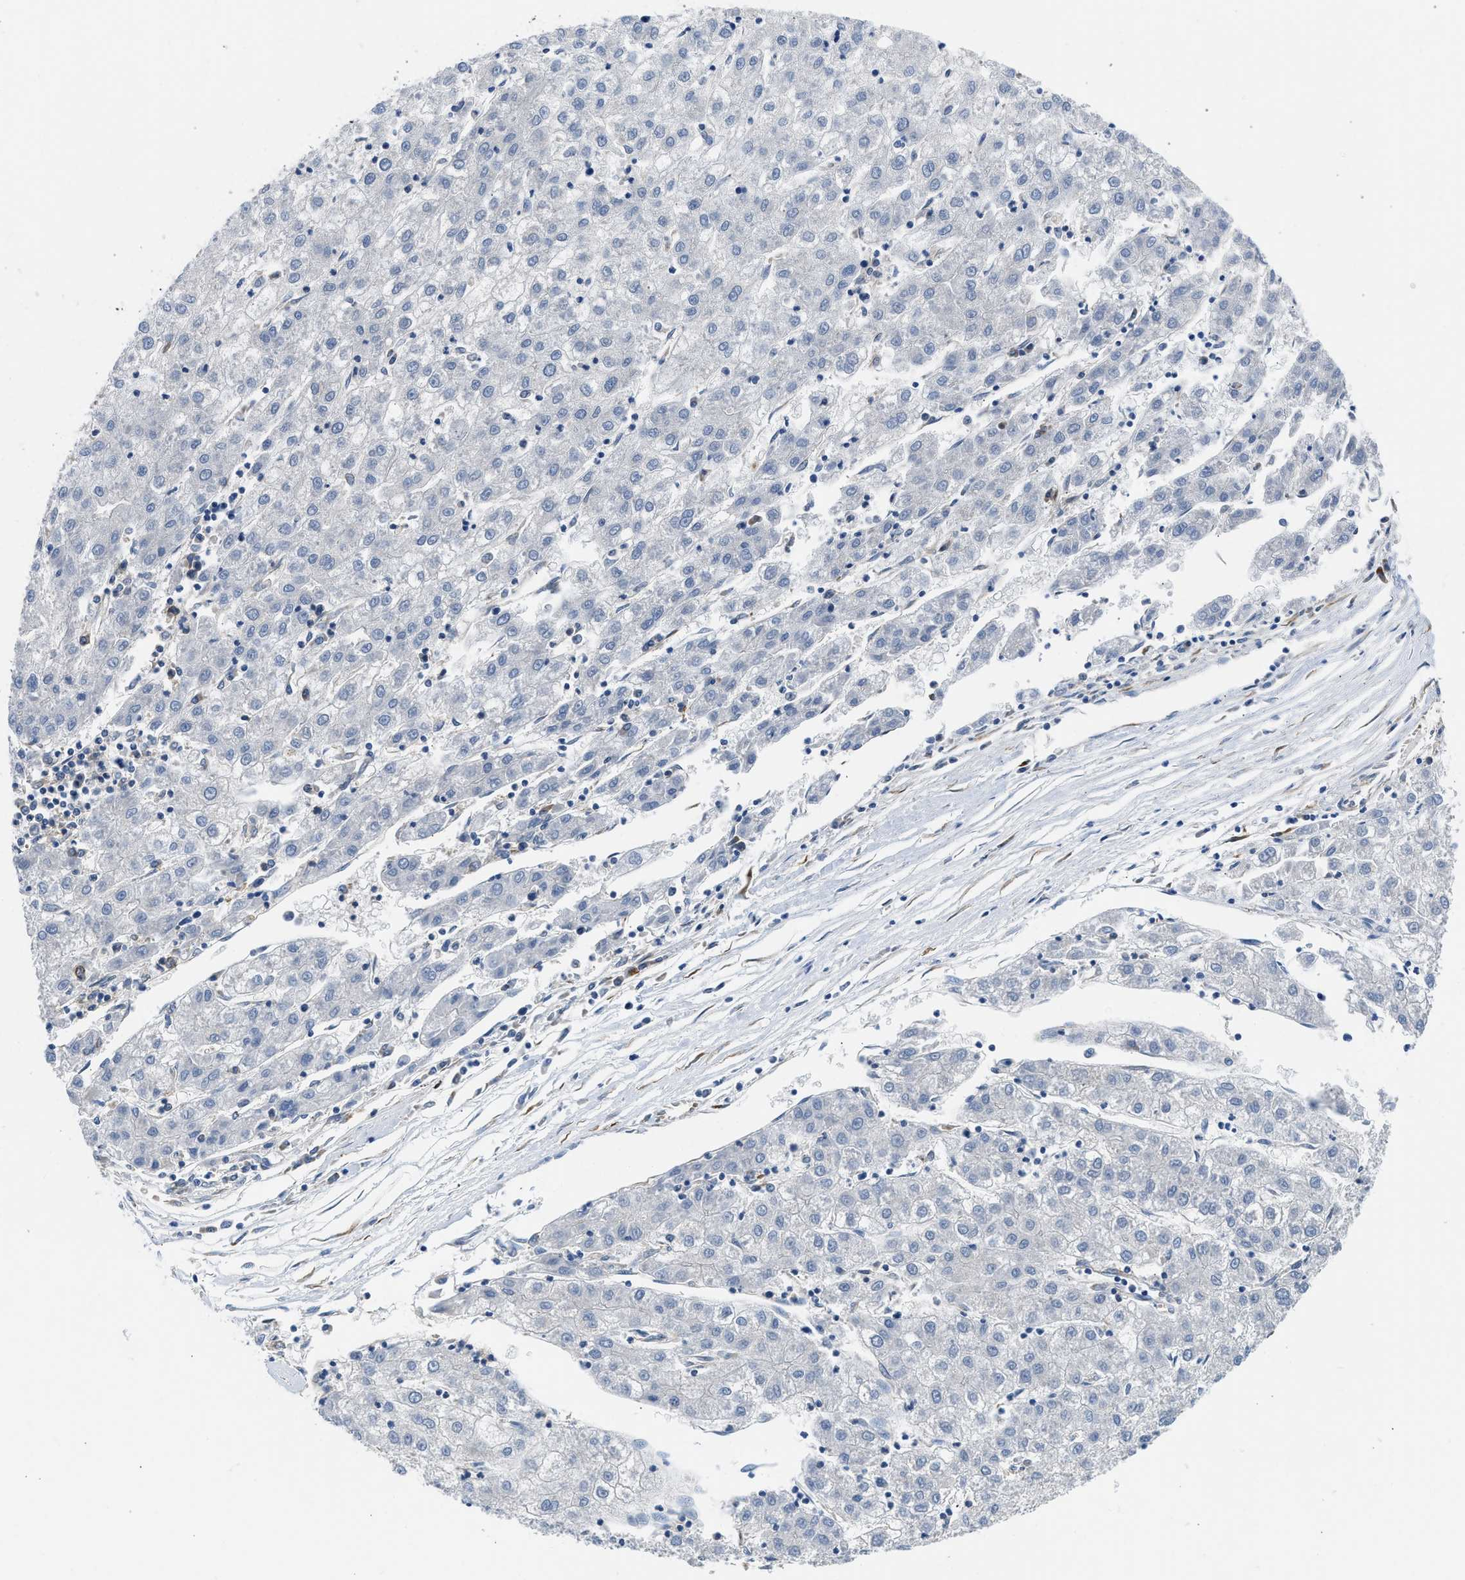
{"staining": {"intensity": "negative", "quantity": "none", "location": "none"}, "tissue": "liver cancer", "cell_type": "Tumor cells", "image_type": "cancer", "snomed": [{"axis": "morphology", "description": "Carcinoma, Hepatocellular, NOS"}, {"axis": "topography", "description": "Liver"}], "caption": "IHC histopathology image of liver hepatocellular carcinoma stained for a protein (brown), which shows no staining in tumor cells.", "gene": "BNC2", "patient": {"sex": "male", "age": 72}}